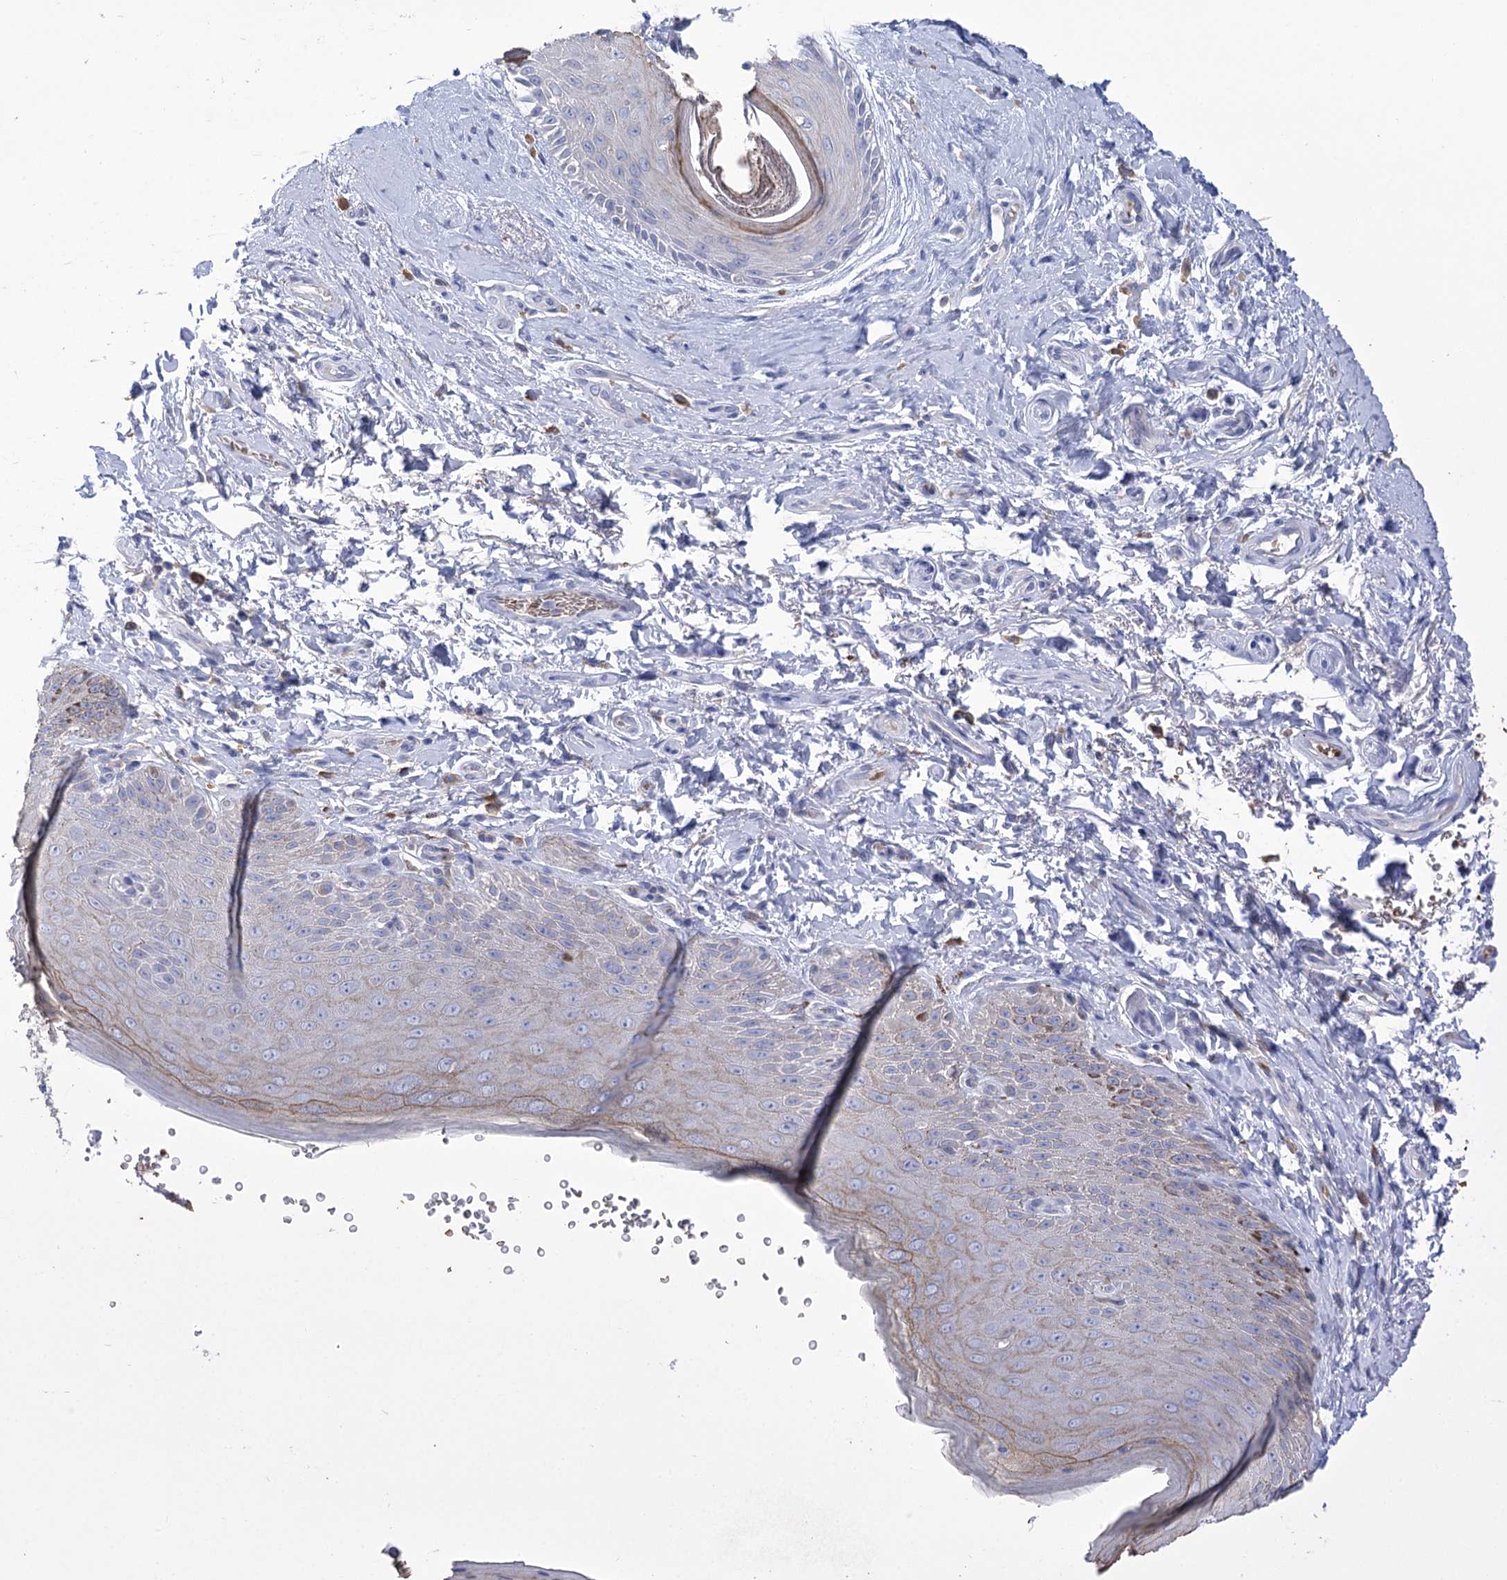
{"staining": {"intensity": "weak", "quantity": "<25%", "location": "cytoplasmic/membranous"}, "tissue": "skin", "cell_type": "Epidermal cells", "image_type": "normal", "snomed": [{"axis": "morphology", "description": "Normal tissue, NOS"}, {"axis": "topography", "description": "Anal"}], "caption": "An immunohistochemistry (IHC) photomicrograph of unremarkable skin is shown. There is no staining in epidermal cells of skin. The staining is performed using DAB (3,3'-diaminobenzidine) brown chromogen with nuclei counter-stained in using hematoxylin.", "gene": "PRSS53", "patient": {"sex": "male", "age": 44}}